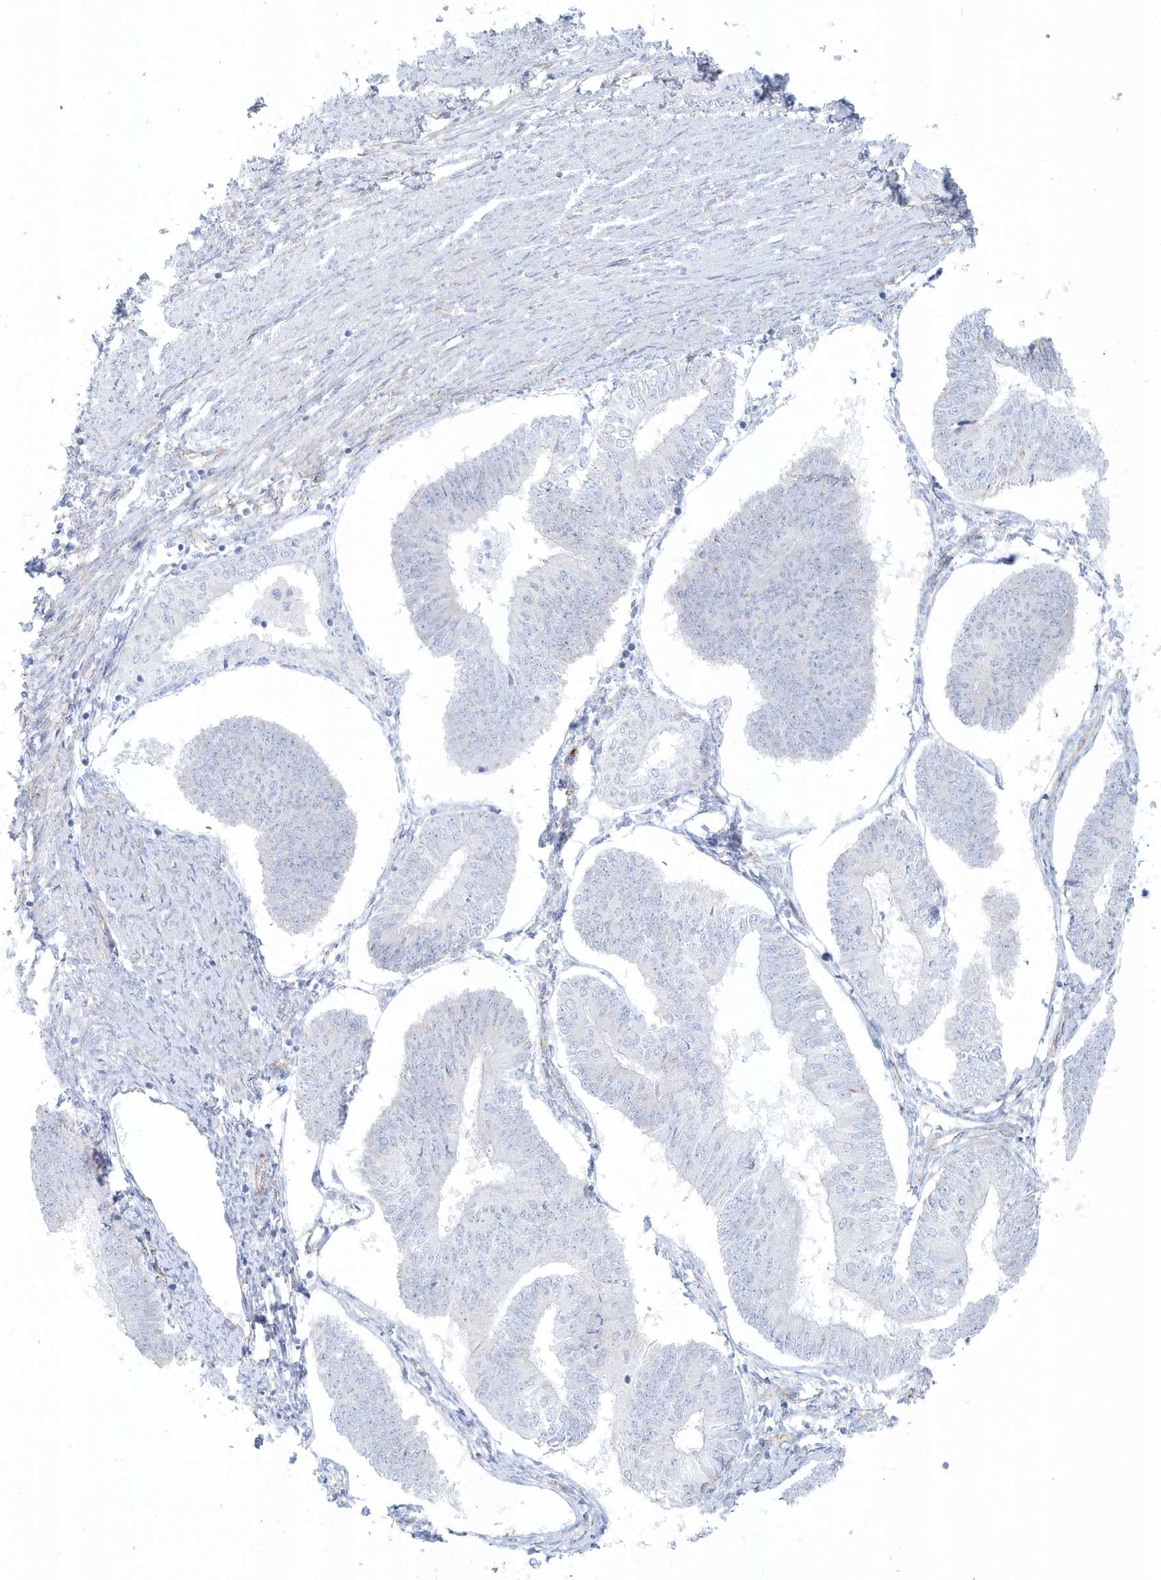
{"staining": {"intensity": "negative", "quantity": "none", "location": "none"}, "tissue": "endometrial cancer", "cell_type": "Tumor cells", "image_type": "cancer", "snomed": [{"axis": "morphology", "description": "Adenocarcinoma, NOS"}, {"axis": "topography", "description": "Endometrium"}], "caption": "IHC micrograph of endometrial cancer (adenocarcinoma) stained for a protein (brown), which shows no staining in tumor cells.", "gene": "GPR152", "patient": {"sex": "female", "age": 58}}